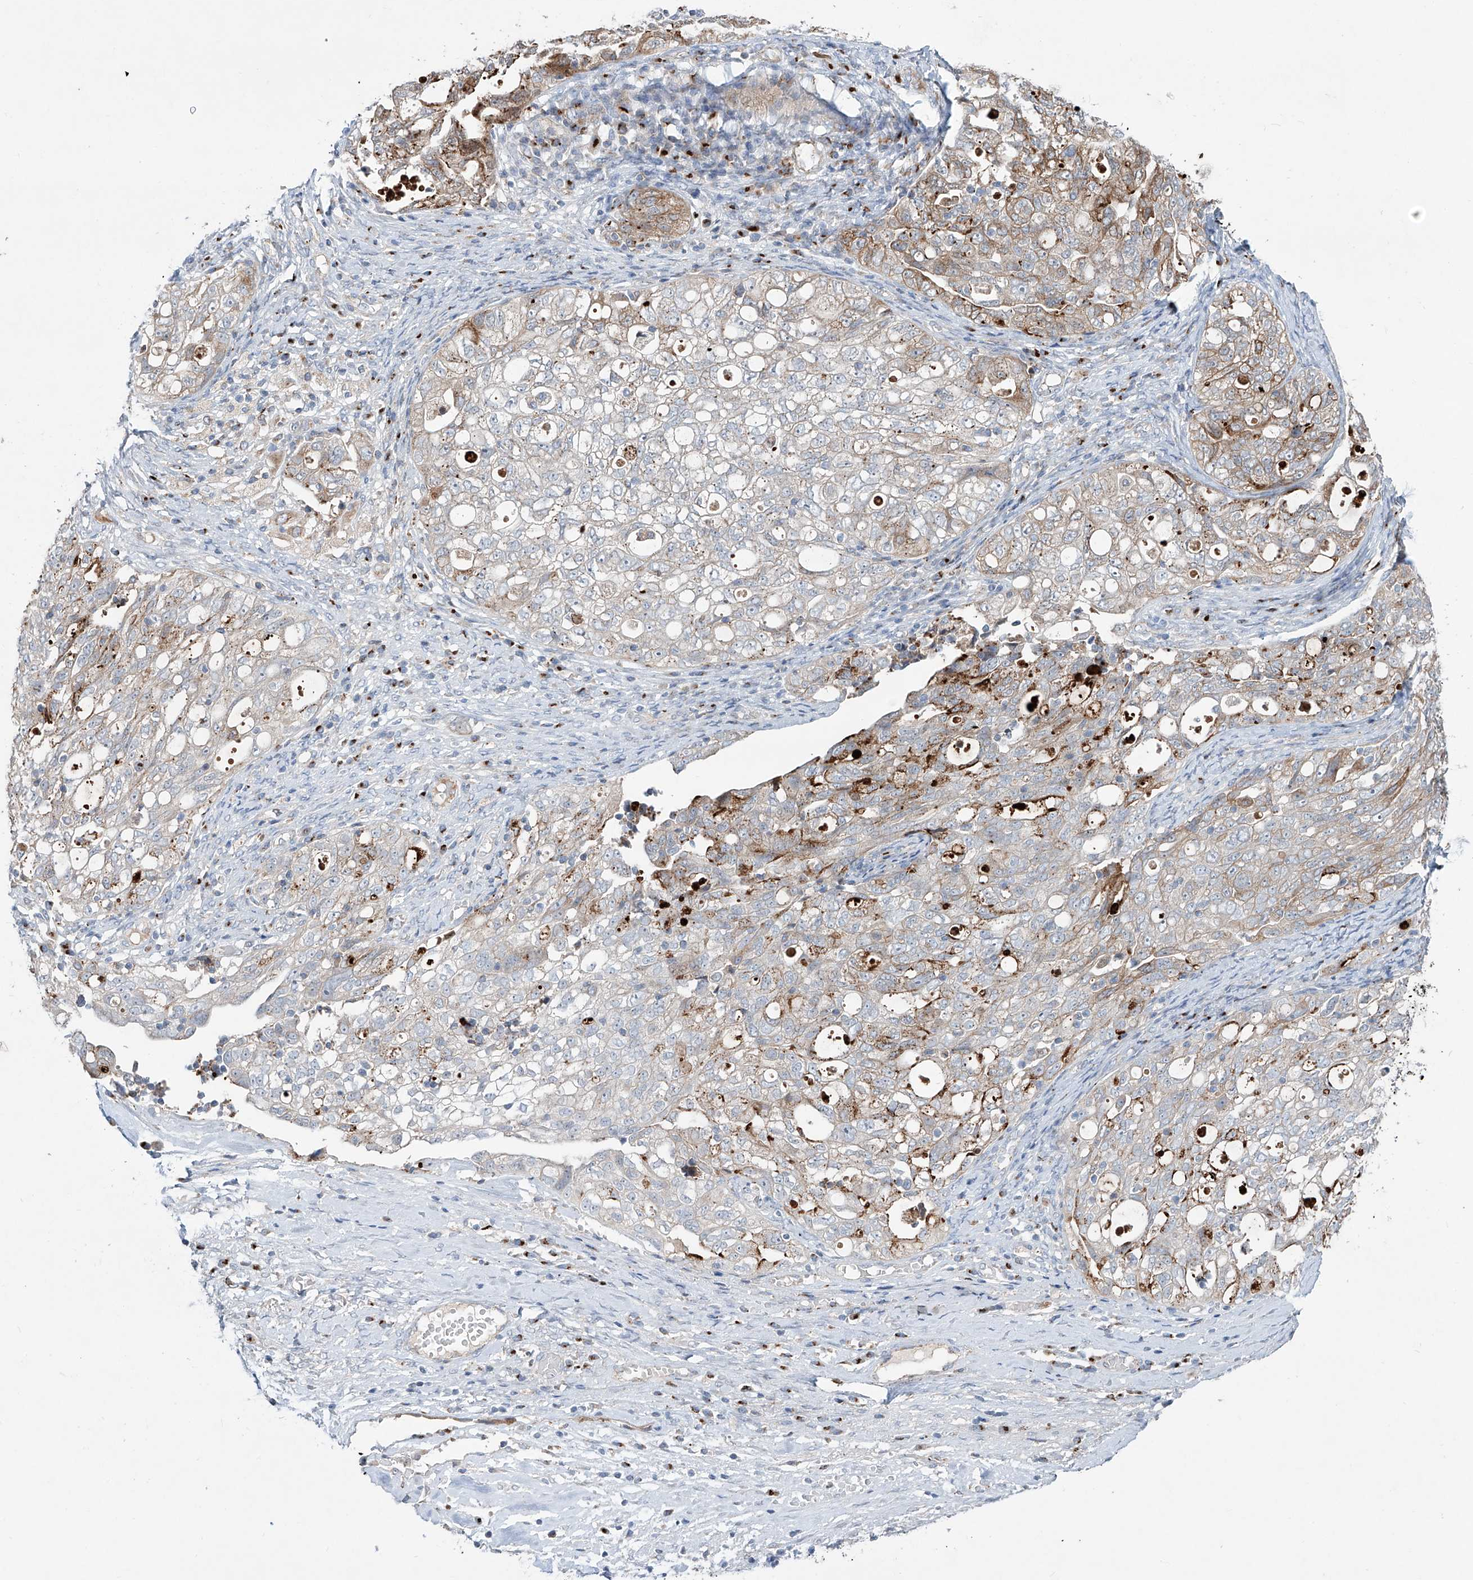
{"staining": {"intensity": "moderate", "quantity": "<25%", "location": "cytoplasmic/membranous"}, "tissue": "ovarian cancer", "cell_type": "Tumor cells", "image_type": "cancer", "snomed": [{"axis": "morphology", "description": "Carcinoma, NOS"}, {"axis": "morphology", "description": "Cystadenocarcinoma, serous, NOS"}, {"axis": "topography", "description": "Ovary"}], "caption": "Moderate cytoplasmic/membranous staining is seen in about <25% of tumor cells in ovarian carcinoma.", "gene": "CDH5", "patient": {"sex": "female", "age": 69}}